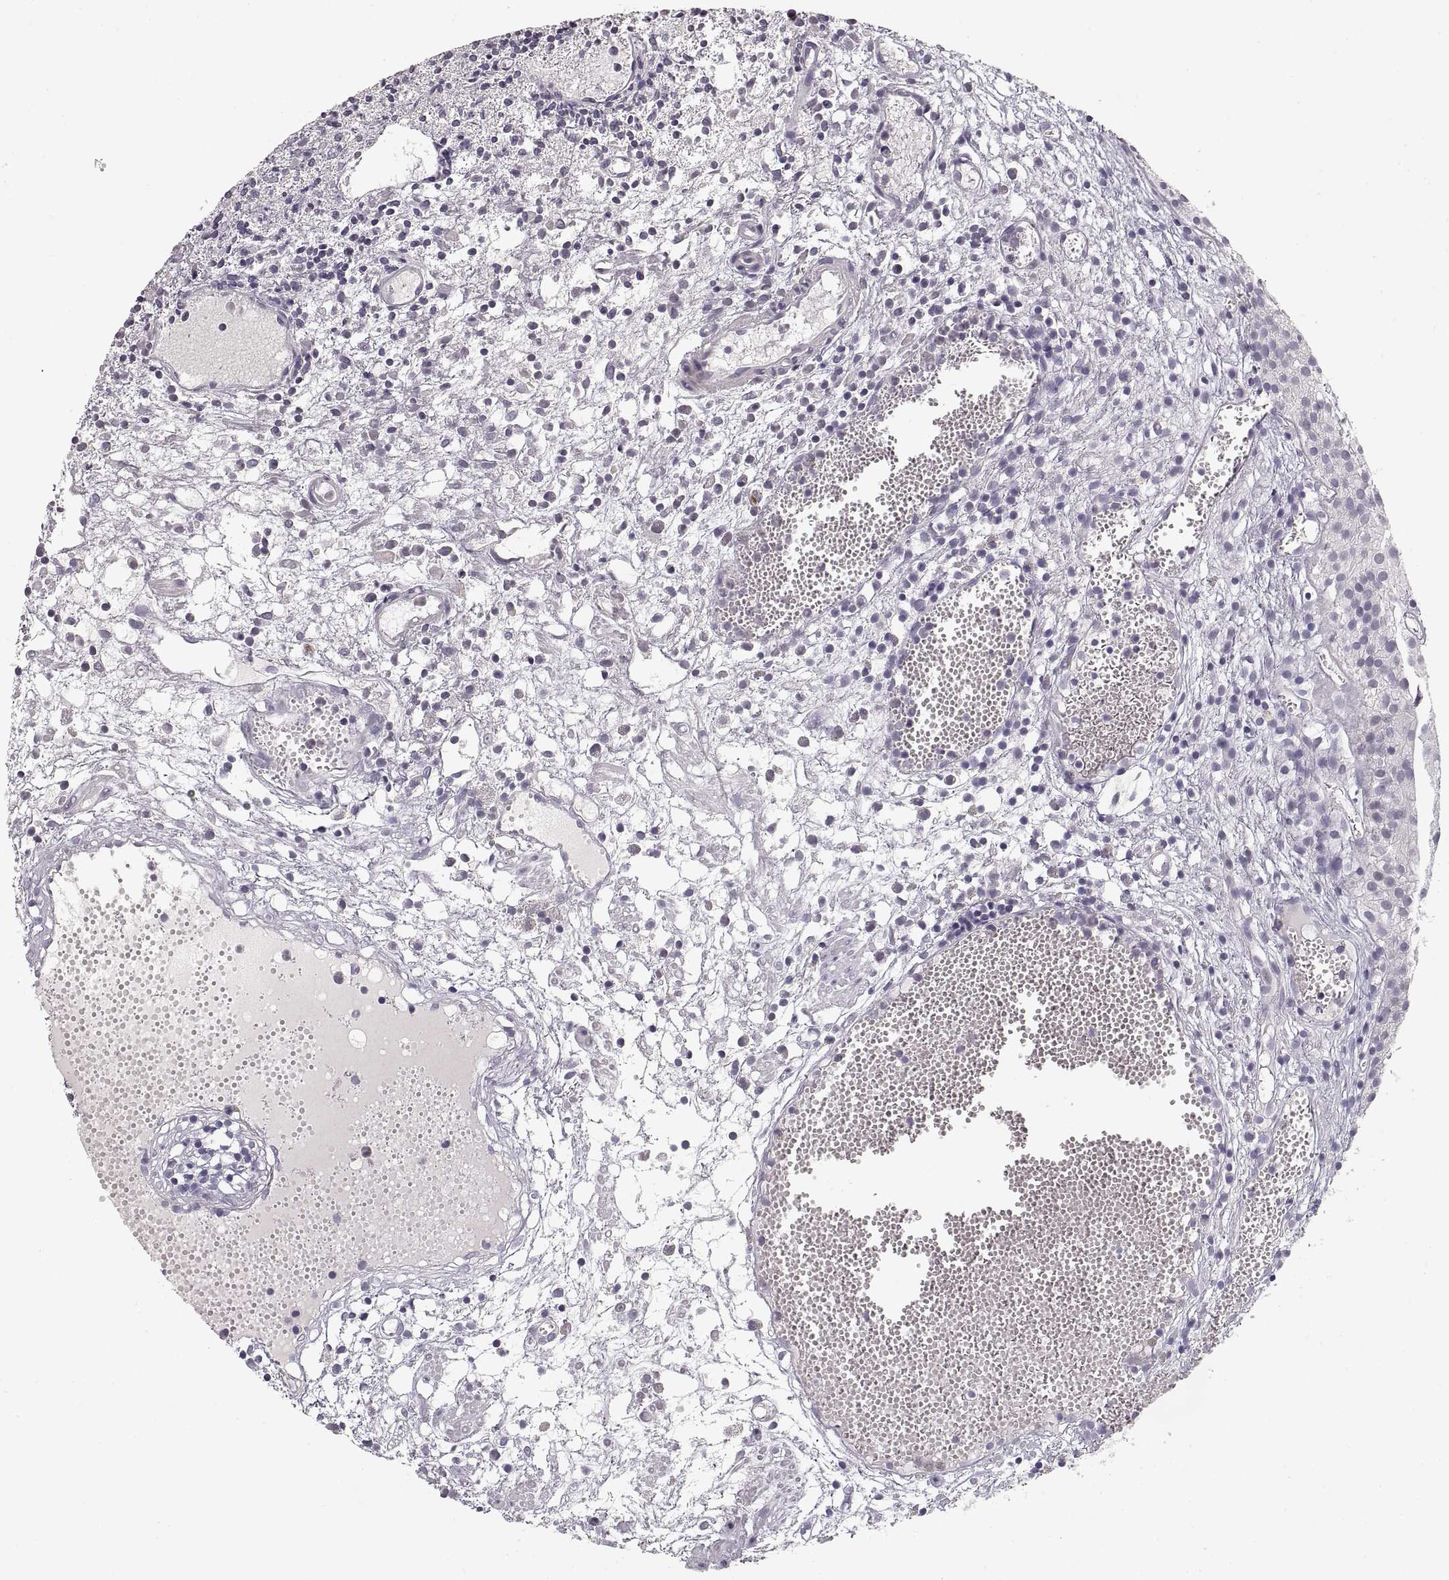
{"staining": {"intensity": "negative", "quantity": "none", "location": "none"}, "tissue": "urothelial cancer", "cell_type": "Tumor cells", "image_type": "cancer", "snomed": [{"axis": "morphology", "description": "Urothelial carcinoma, Low grade"}, {"axis": "topography", "description": "Urinary bladder"}], "caption": "An IHC micrograph of urothelial cancer is shown. There is no staining in tumor cells of urothelial cancer.", "gene": "PCSK2", "patient": {"sex": "male", "age": 79}}